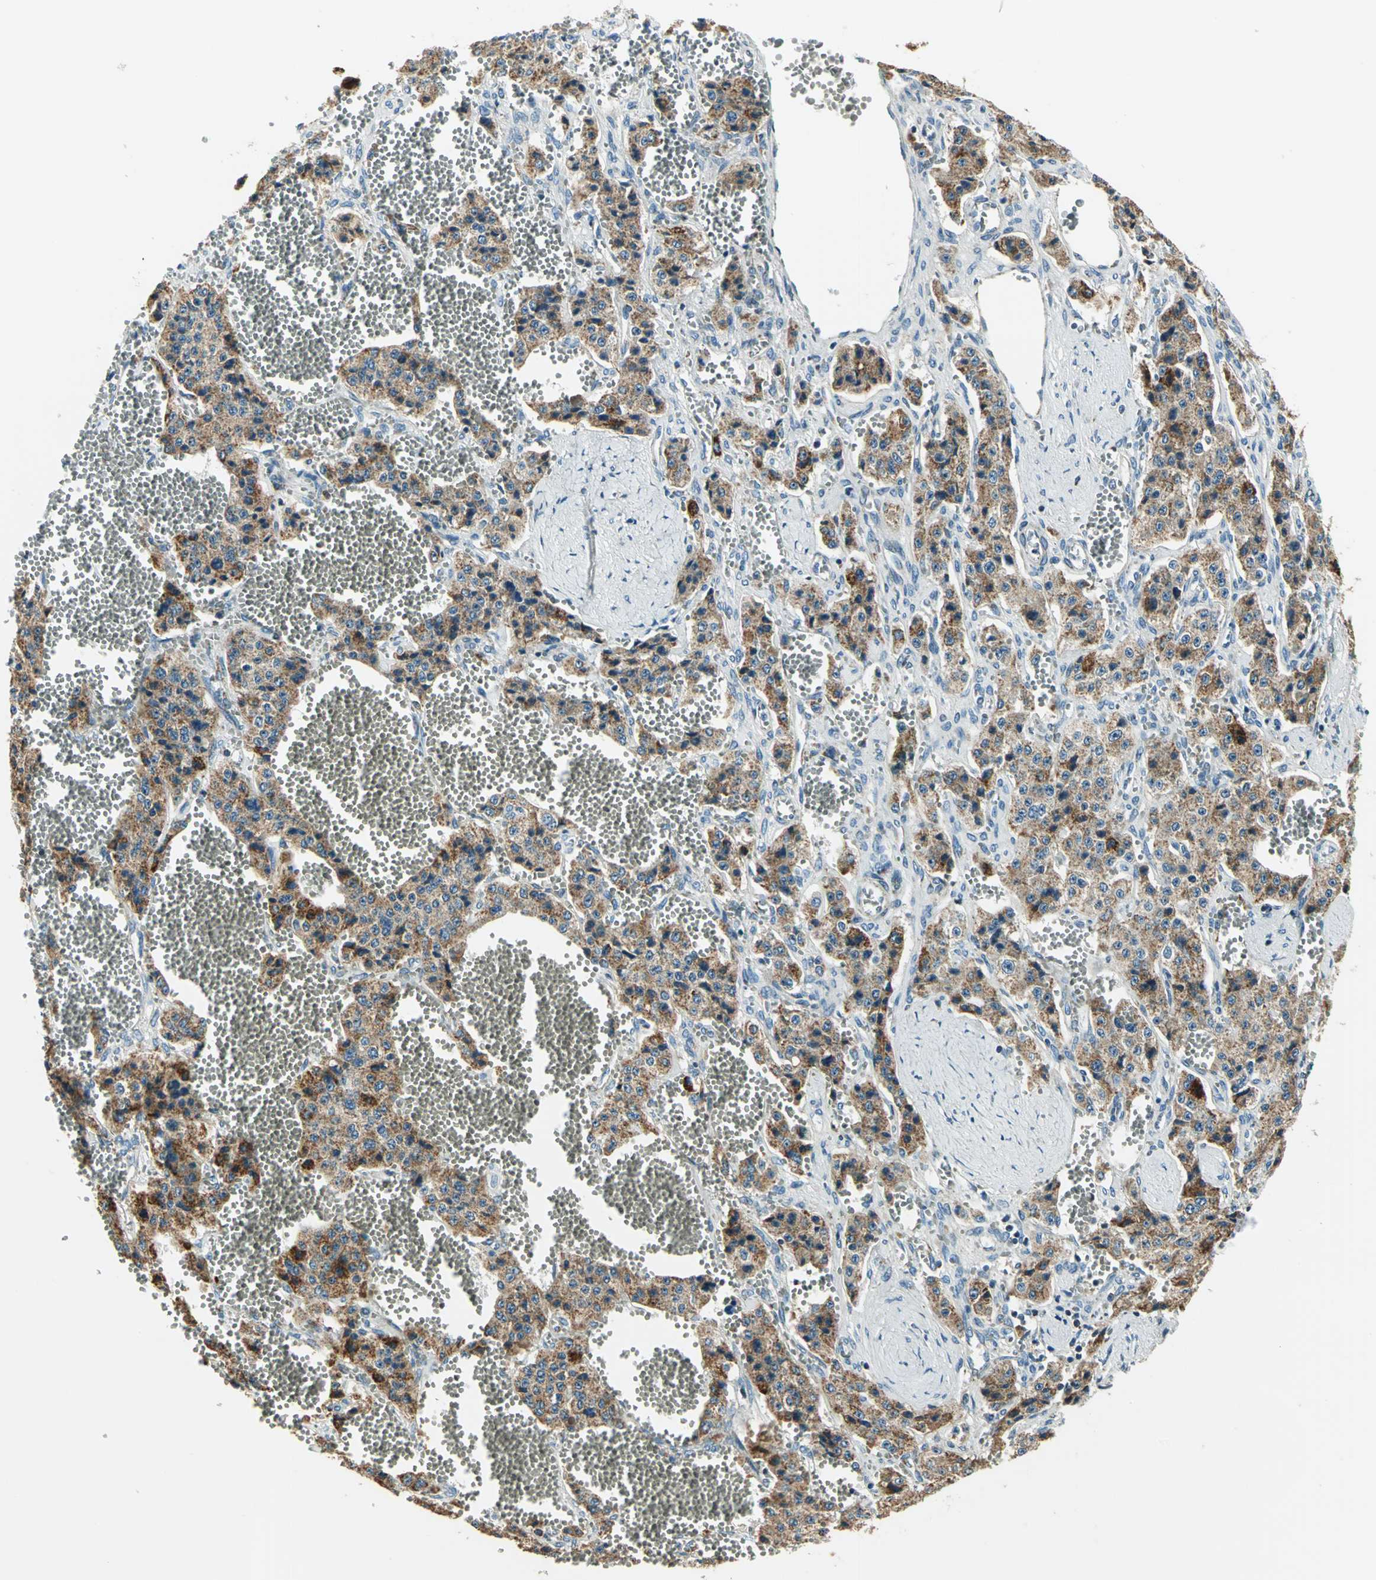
{"staining": {"intensity": "moderate", "quantity": ">75%", "location": "cytoplasmic/membranous"}, "tissue": "carcinoid", "cell_type": "Tumor cells", "image_type": "cancer", "snomed": [{"axis": "morphology", "description": "Carcinoid, malignant, NOS"}, {"axis": "topography", "description": "Small intestine"}], "caption": "A high-resolution image shows immunohistochemistry staining of malignant carcinoid, which demonstrates moderate cytoplasmic/membranous staining in about >75% of tumor cells.", "gene": "ACADM", "patient": {"sex": "male", "age": 52}}